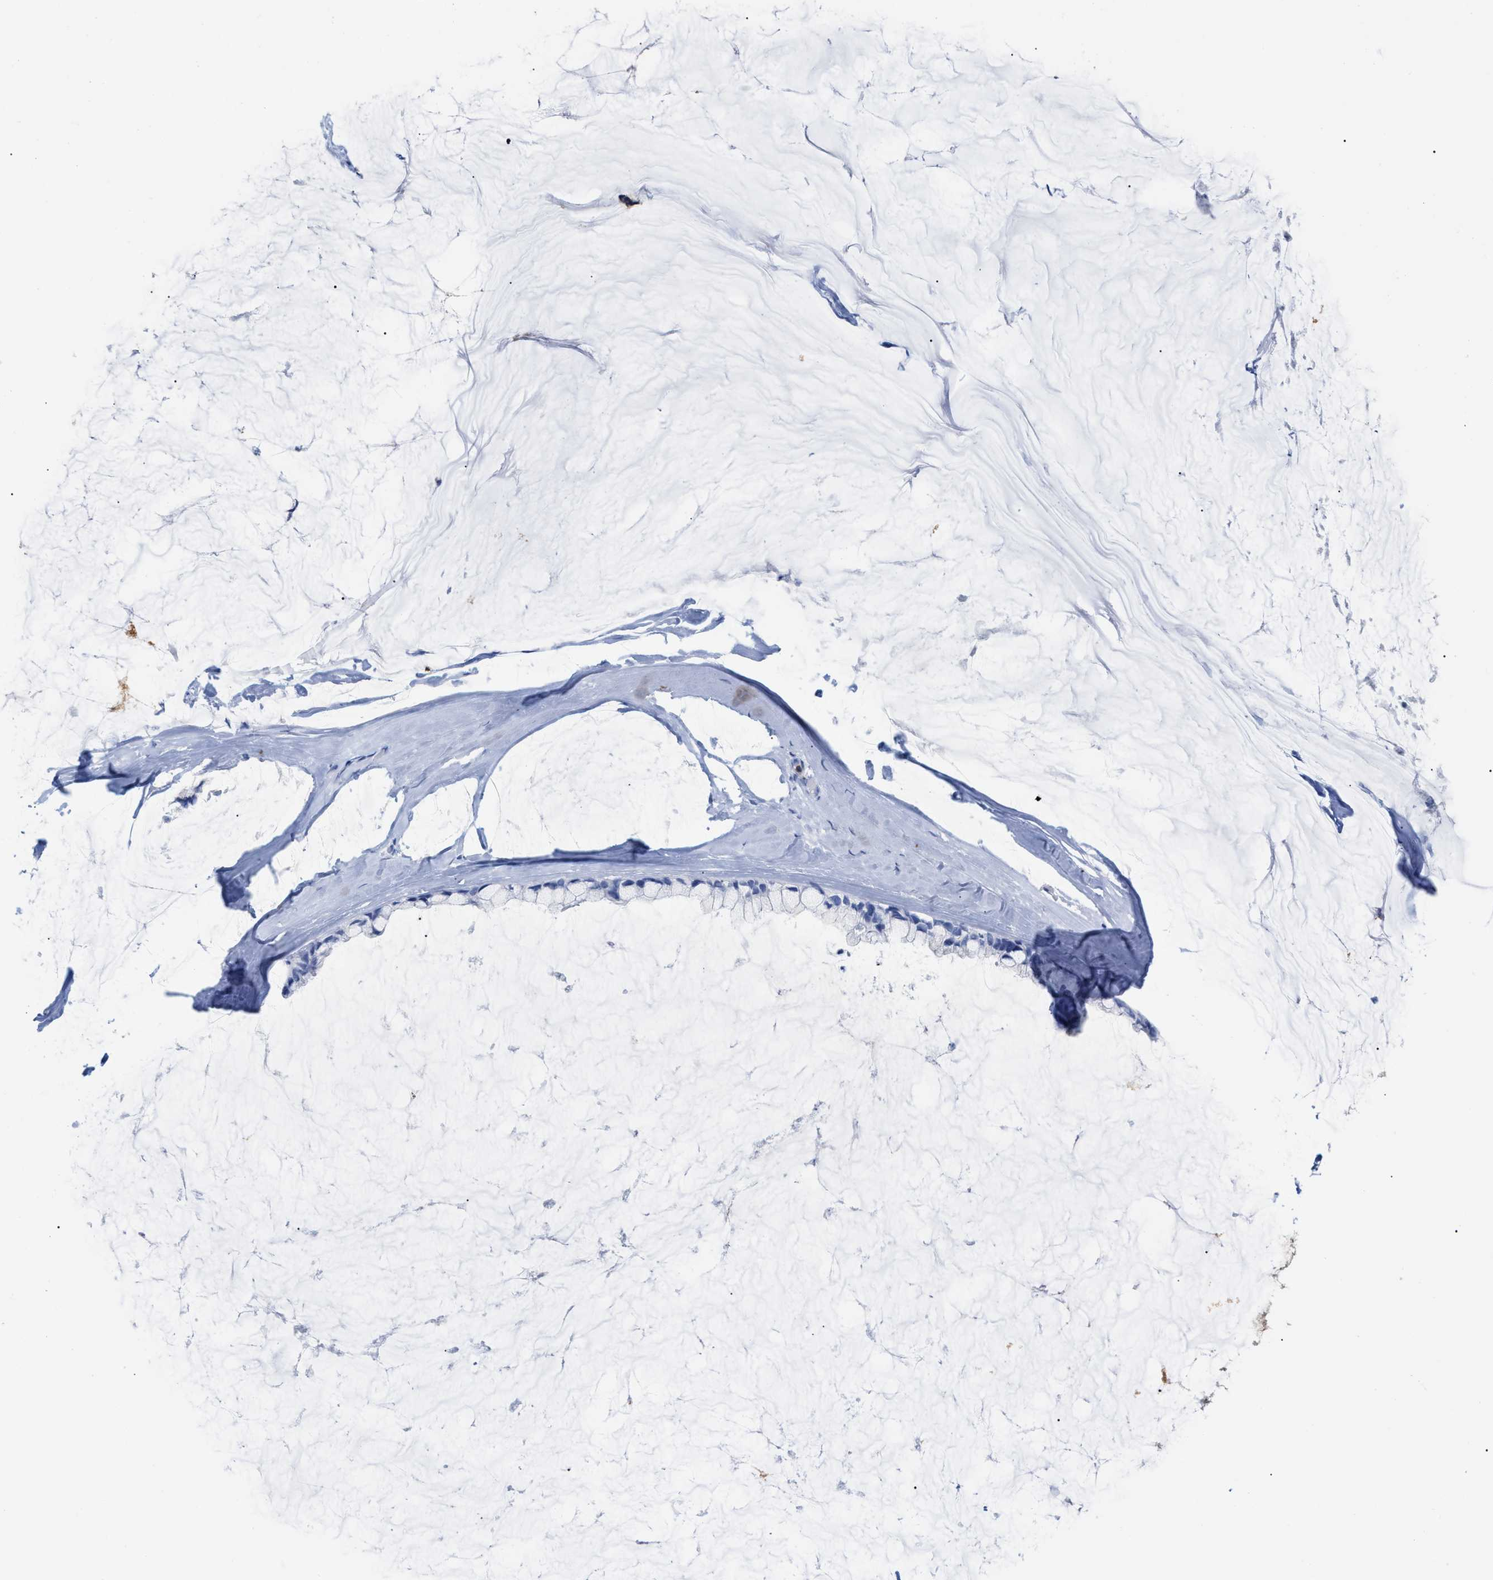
{"staining": {"intensity": "negative", "quantity": "none", "location": "none"}, "tissue": "ovarian cancer", "cell_type": "Tumor cells", "image_type": "cancer", "snomed": [{"axis": "morphology", "description": "Cystadenocarcinoma, mucinous, NOS"}, {"axis": "topography", "description": "Ovary"}], "caption": "The photomicrograph exhibits no staining of tumor cells in mucinous cystadenocarcinoma (ovarian).", "gene": "CD5", "patient": {"sex": "female", "age": 39}}